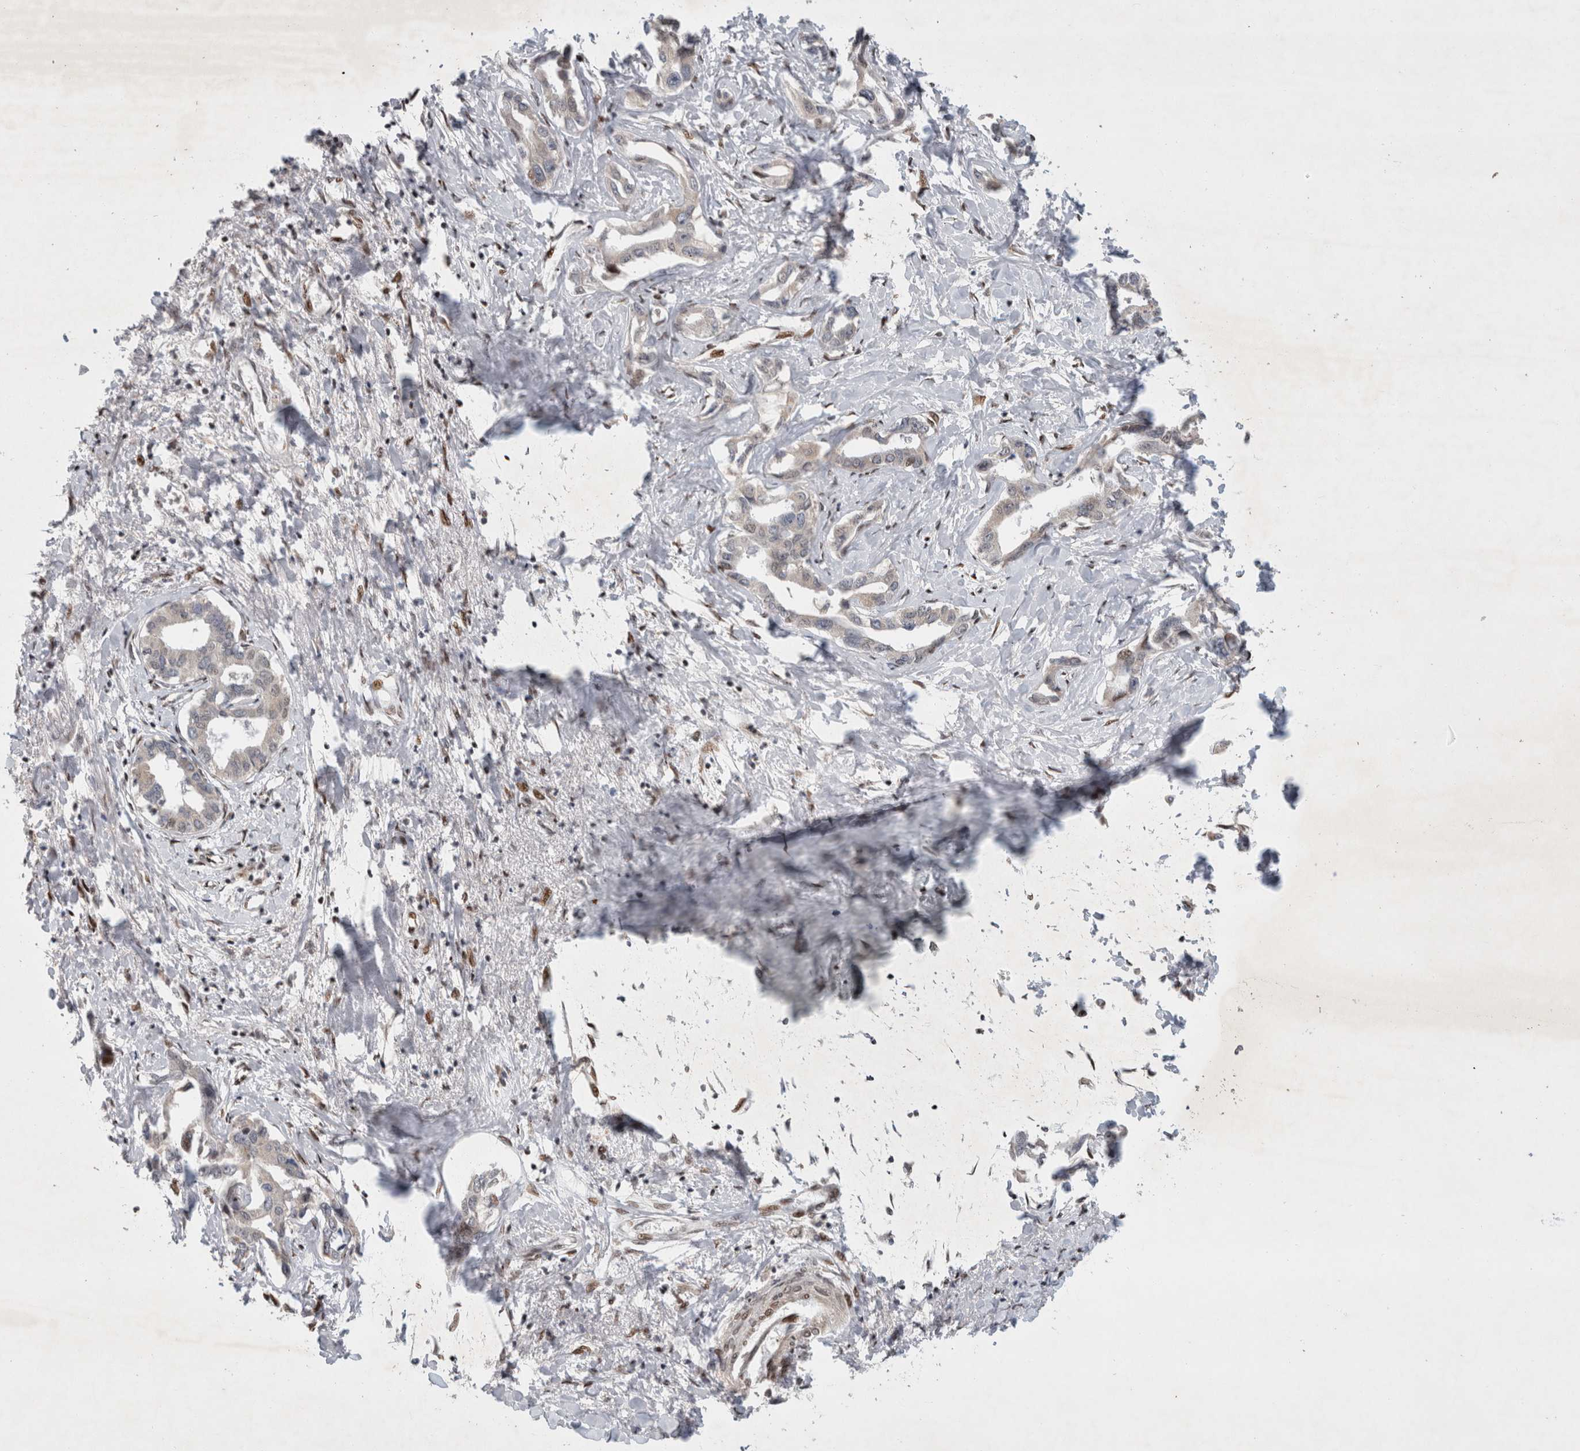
{"staining": {"intensity": "weak", "quantity": "<25%", "location": "cytoplasmic/membranous,nuclear"}, "tissue": "liver cancer", "cell_type": "Tumor cells", "image_type": "cancer", "snomed": [{"axis": "morphology", "description": "Cholangiocarcinoma"}, {"axis": "topography", "description": "Liver"}], "caption": "DAB immunohistochemical staining of liver cancer shows no significant positivity in tumor cells. Nuclei are stained in blue.", "gene": "C8orf58", "patient": {"sex": "male", "age": 59}}